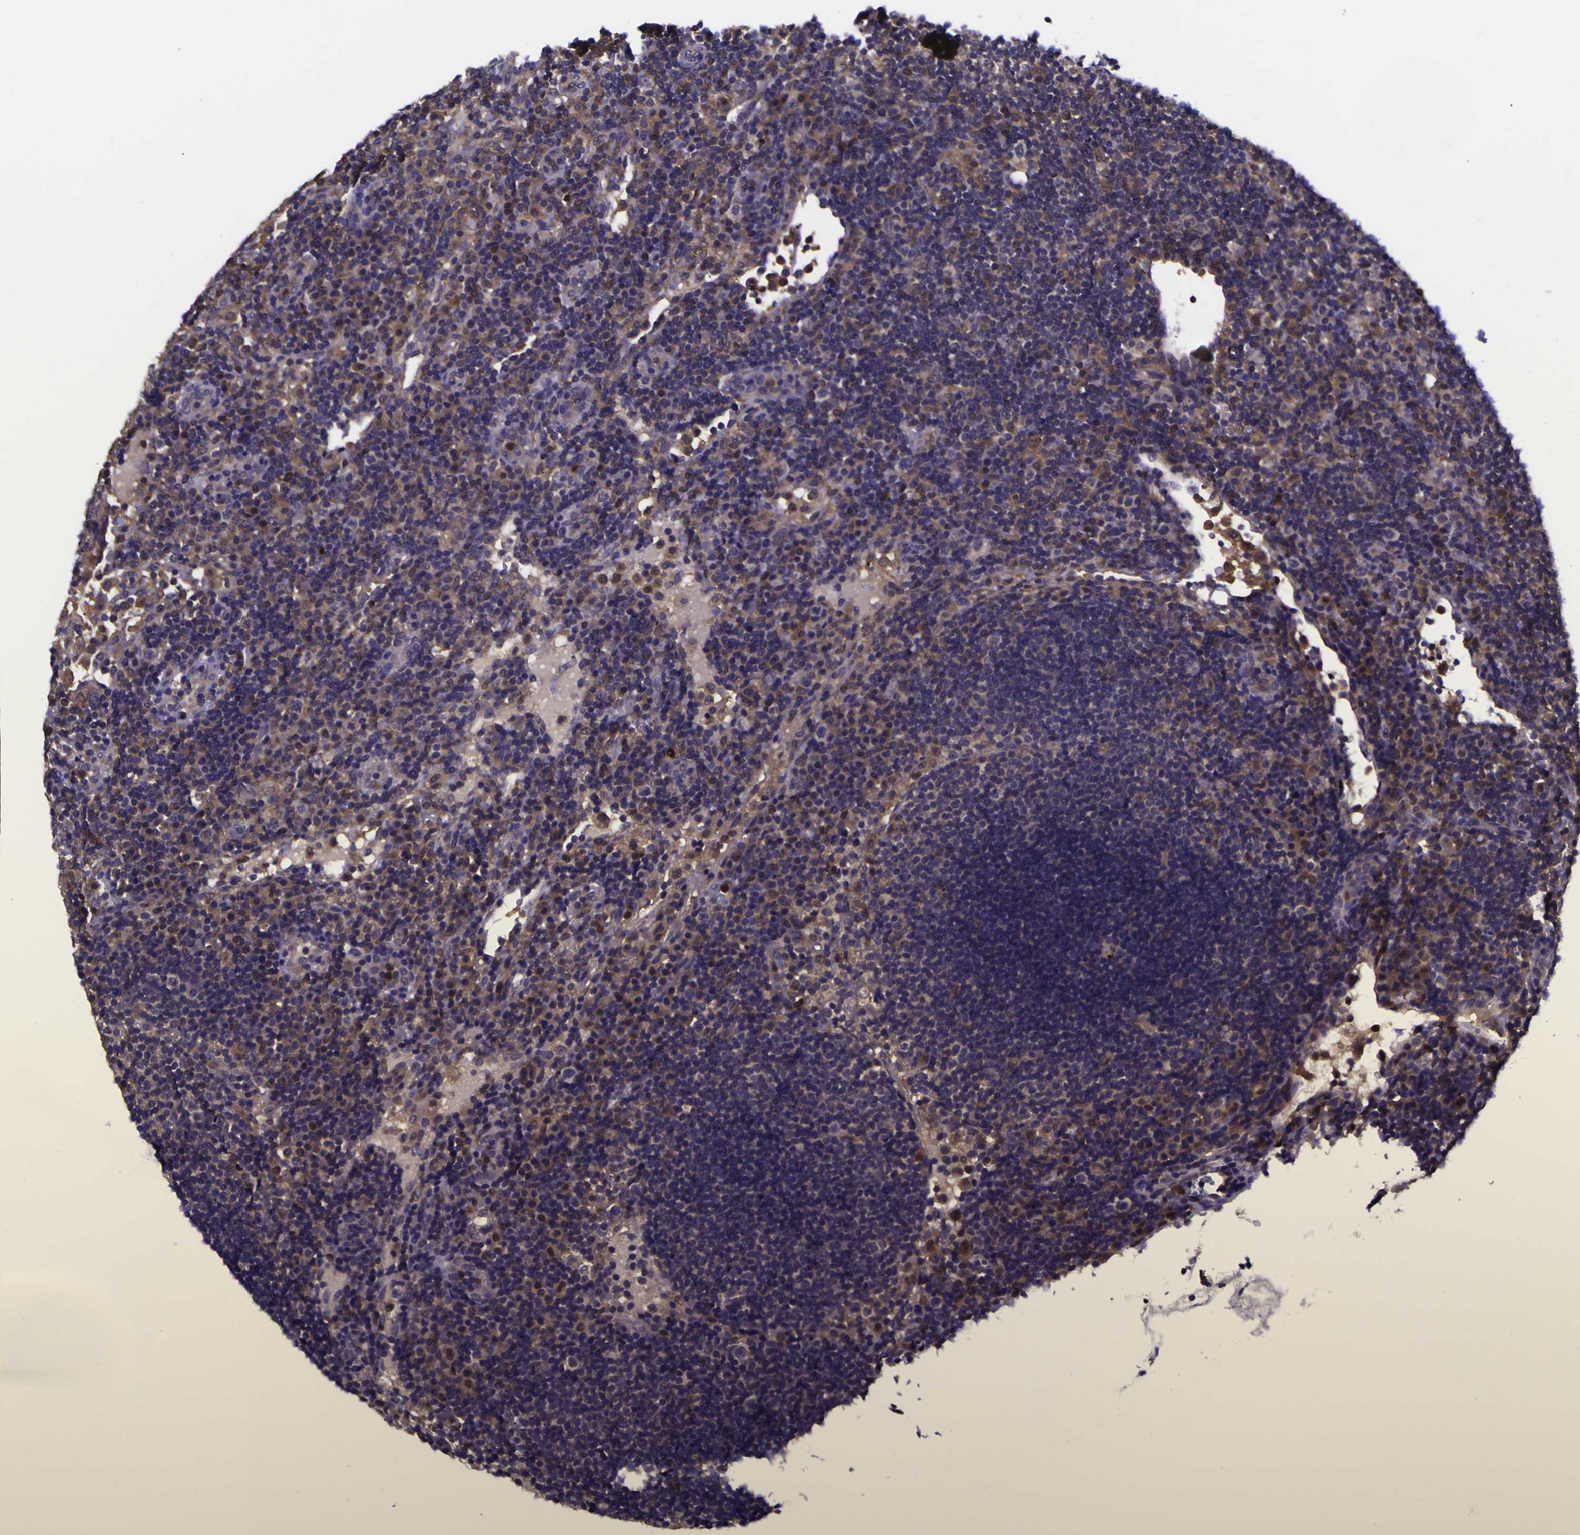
{"staining": {"intensity": "negative", "quantity": "none", "location": "none"}, "tissue": "lymph node", "cell_type": "Germinal center cells", "image_type": "normal", "snomed": [{"axis": "morphology", "description": "Normal tissue, NOS"}, {"axis": "topography", "description": "Lymph node"}], "caption": "Germinal center cells are negative for brown protein staining in normal lymph node. Nuclei are stained in blue.", "gene": "MAPK14", "patient": {"sex": "female", "age": 53}}